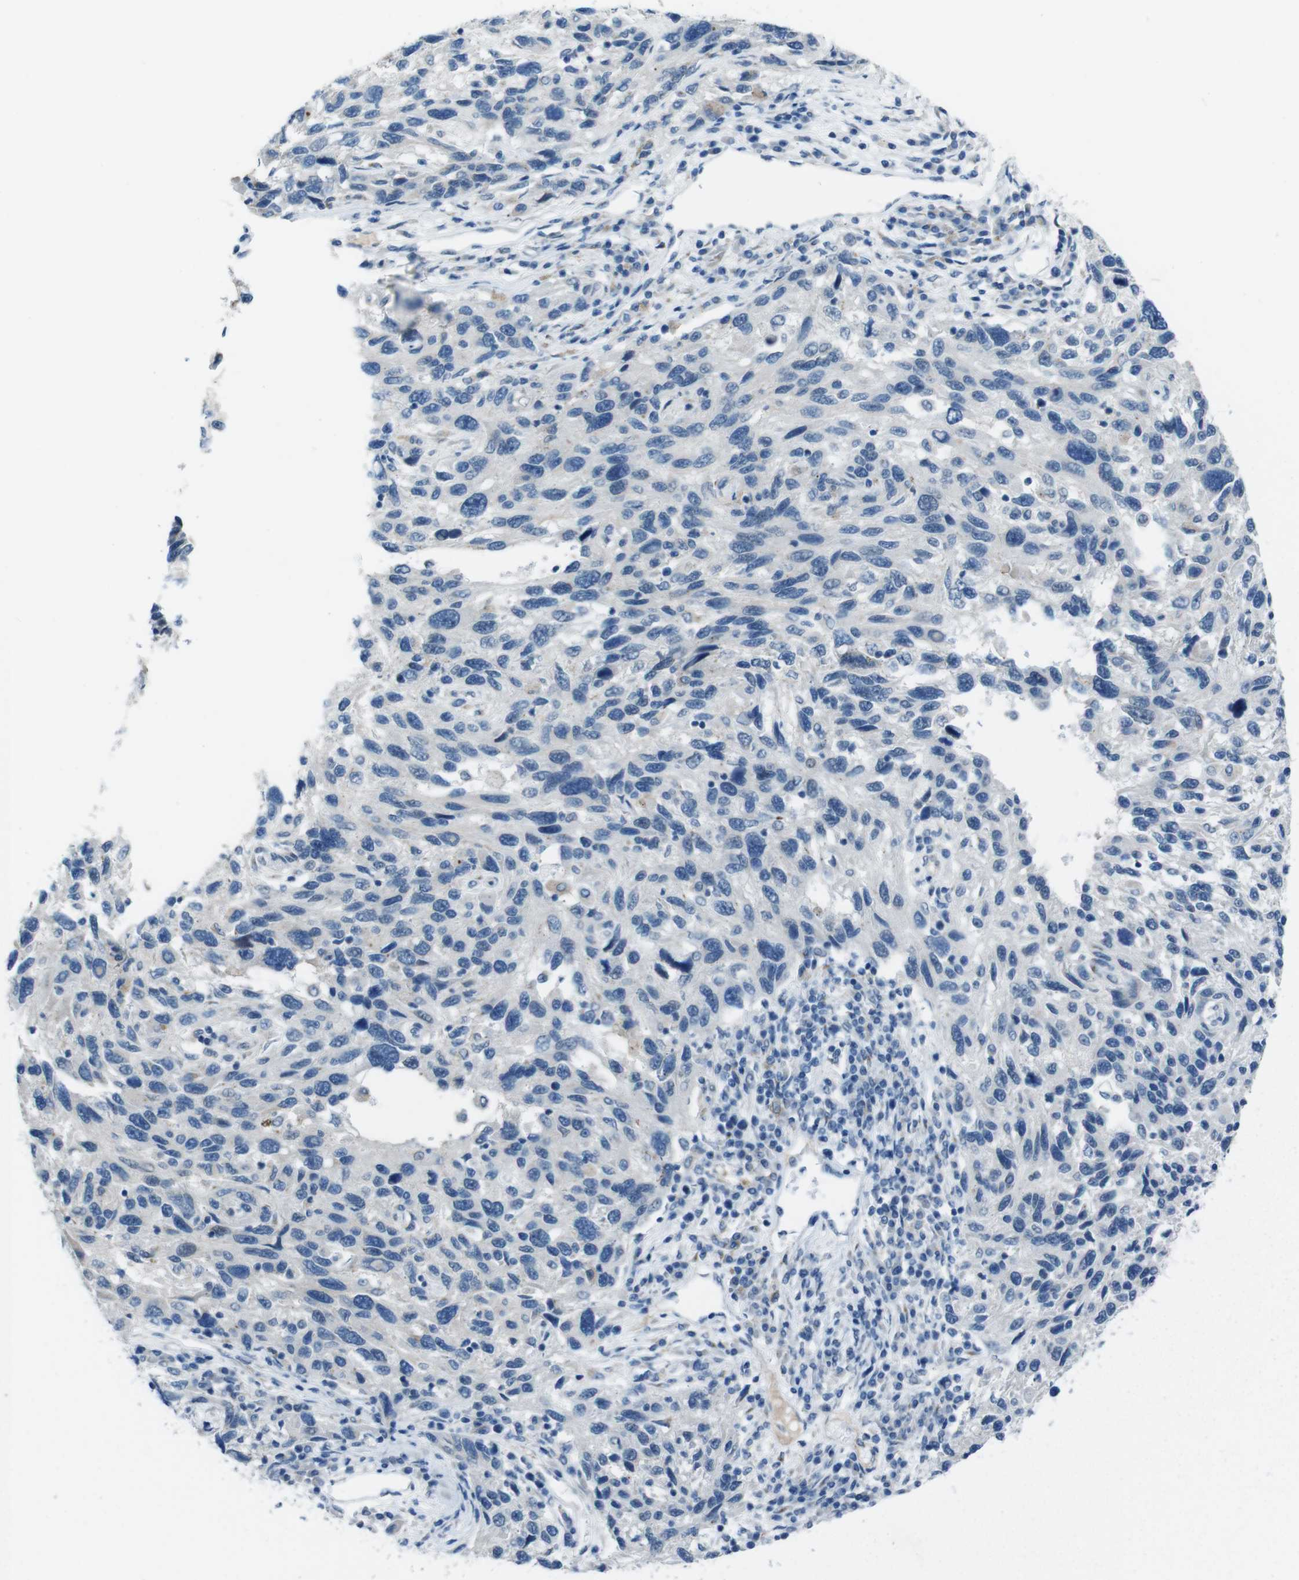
{"staining": {"intensity": "negative", "quantity": "none", "location": "none"}, "tissue": "melanoma", "cell_type": "Tumor cells", "image_type": "cancer", "snomed": [{"axis": "morphology", "description": "Malignant melanoma, NOS"}, {"axis": "topography", "description": "Skin"}], "caption": "Malignant melanoma stained for a protein using immunohistochemistry shows no staining tumor cells.", "gene": "CDHR2", "patient": {"sex": "male", "age": 53}}